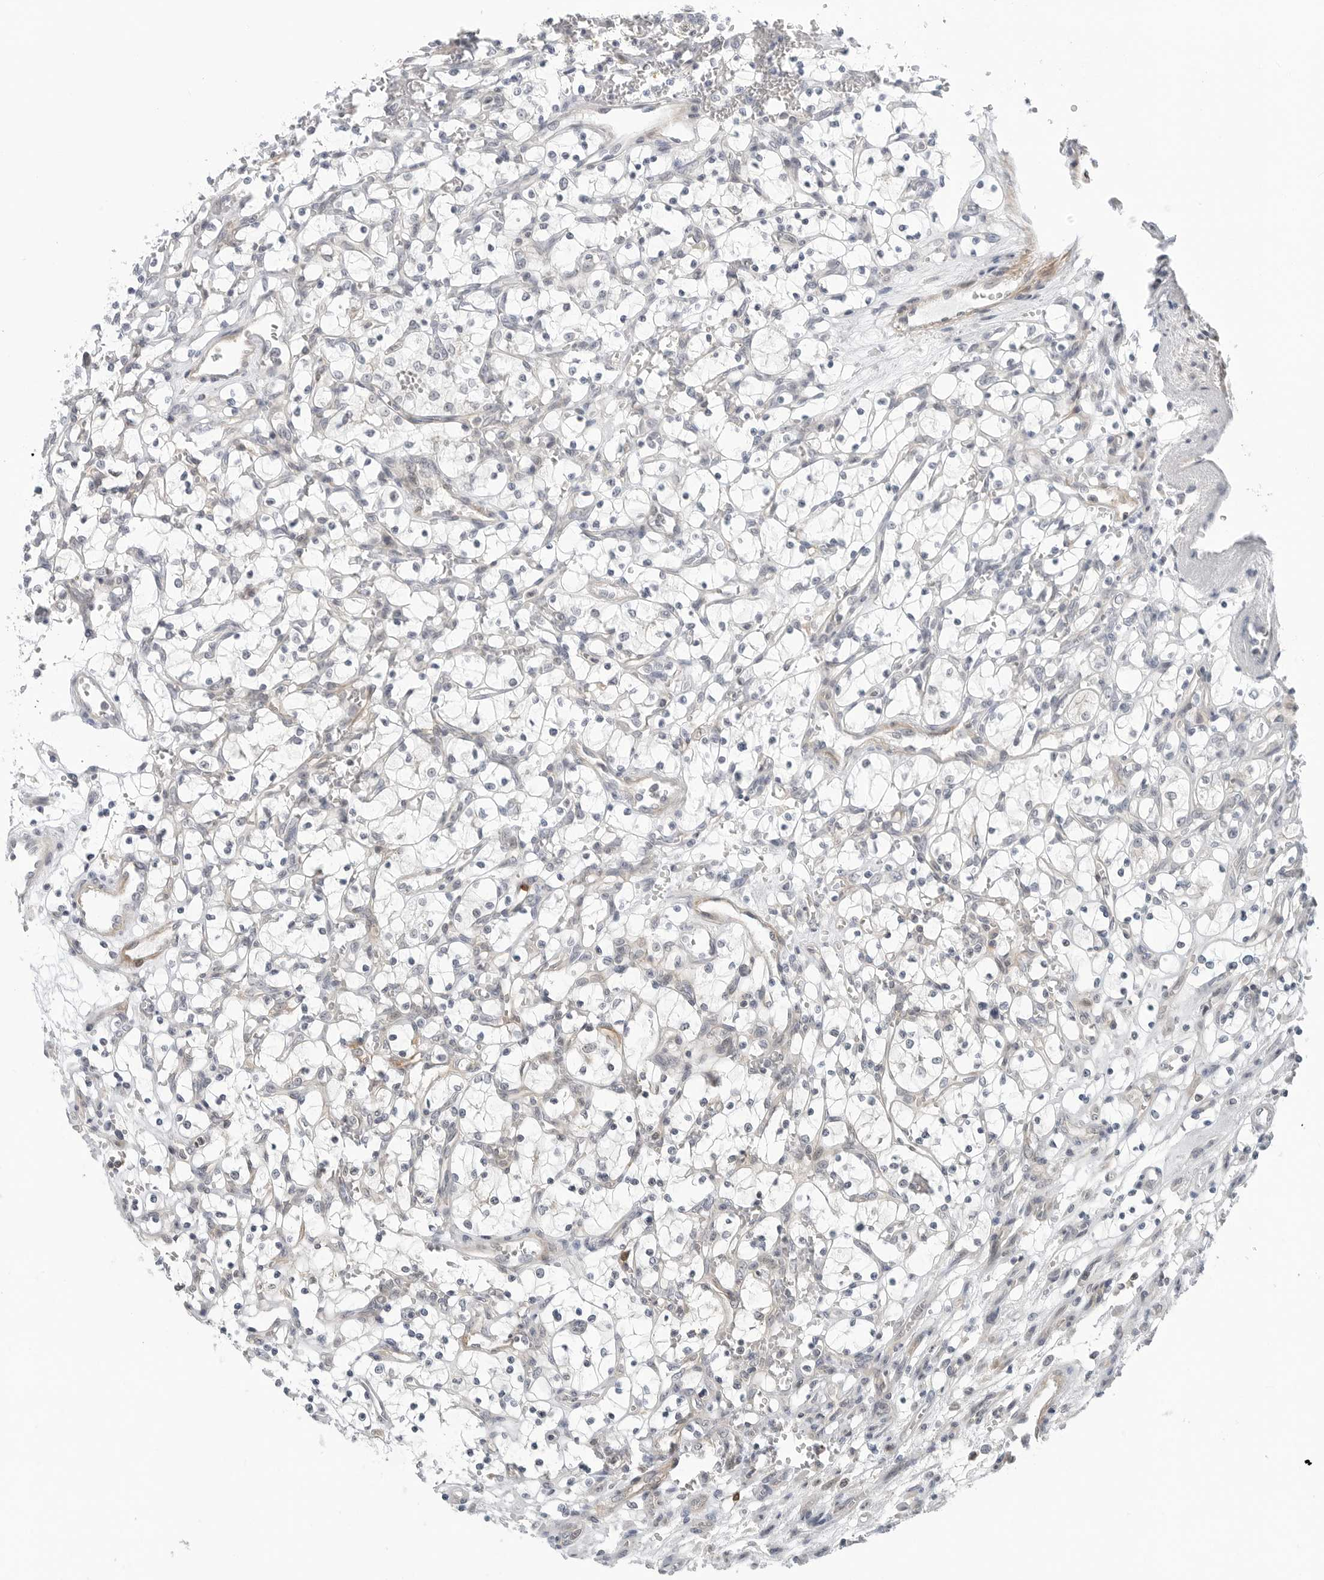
{"staining": {"intensity": "negative", "quantity": "none", "location": "none"}, "tissue": "renal cancer", "cell_type": "Tumor cells", "image_type": "cancer", "snomed": [{"axis": "morphology", "description": "Adenocarcinoma, NOS"}, {"axis": "topography", "description": "Kidney"}], "caption": "Protein analysis of adenocarcinoma (renal) exhibits no significant expression in tumor cells.", "gene": "STXBP3", "patient": {"sex": "female", "age": 69}}